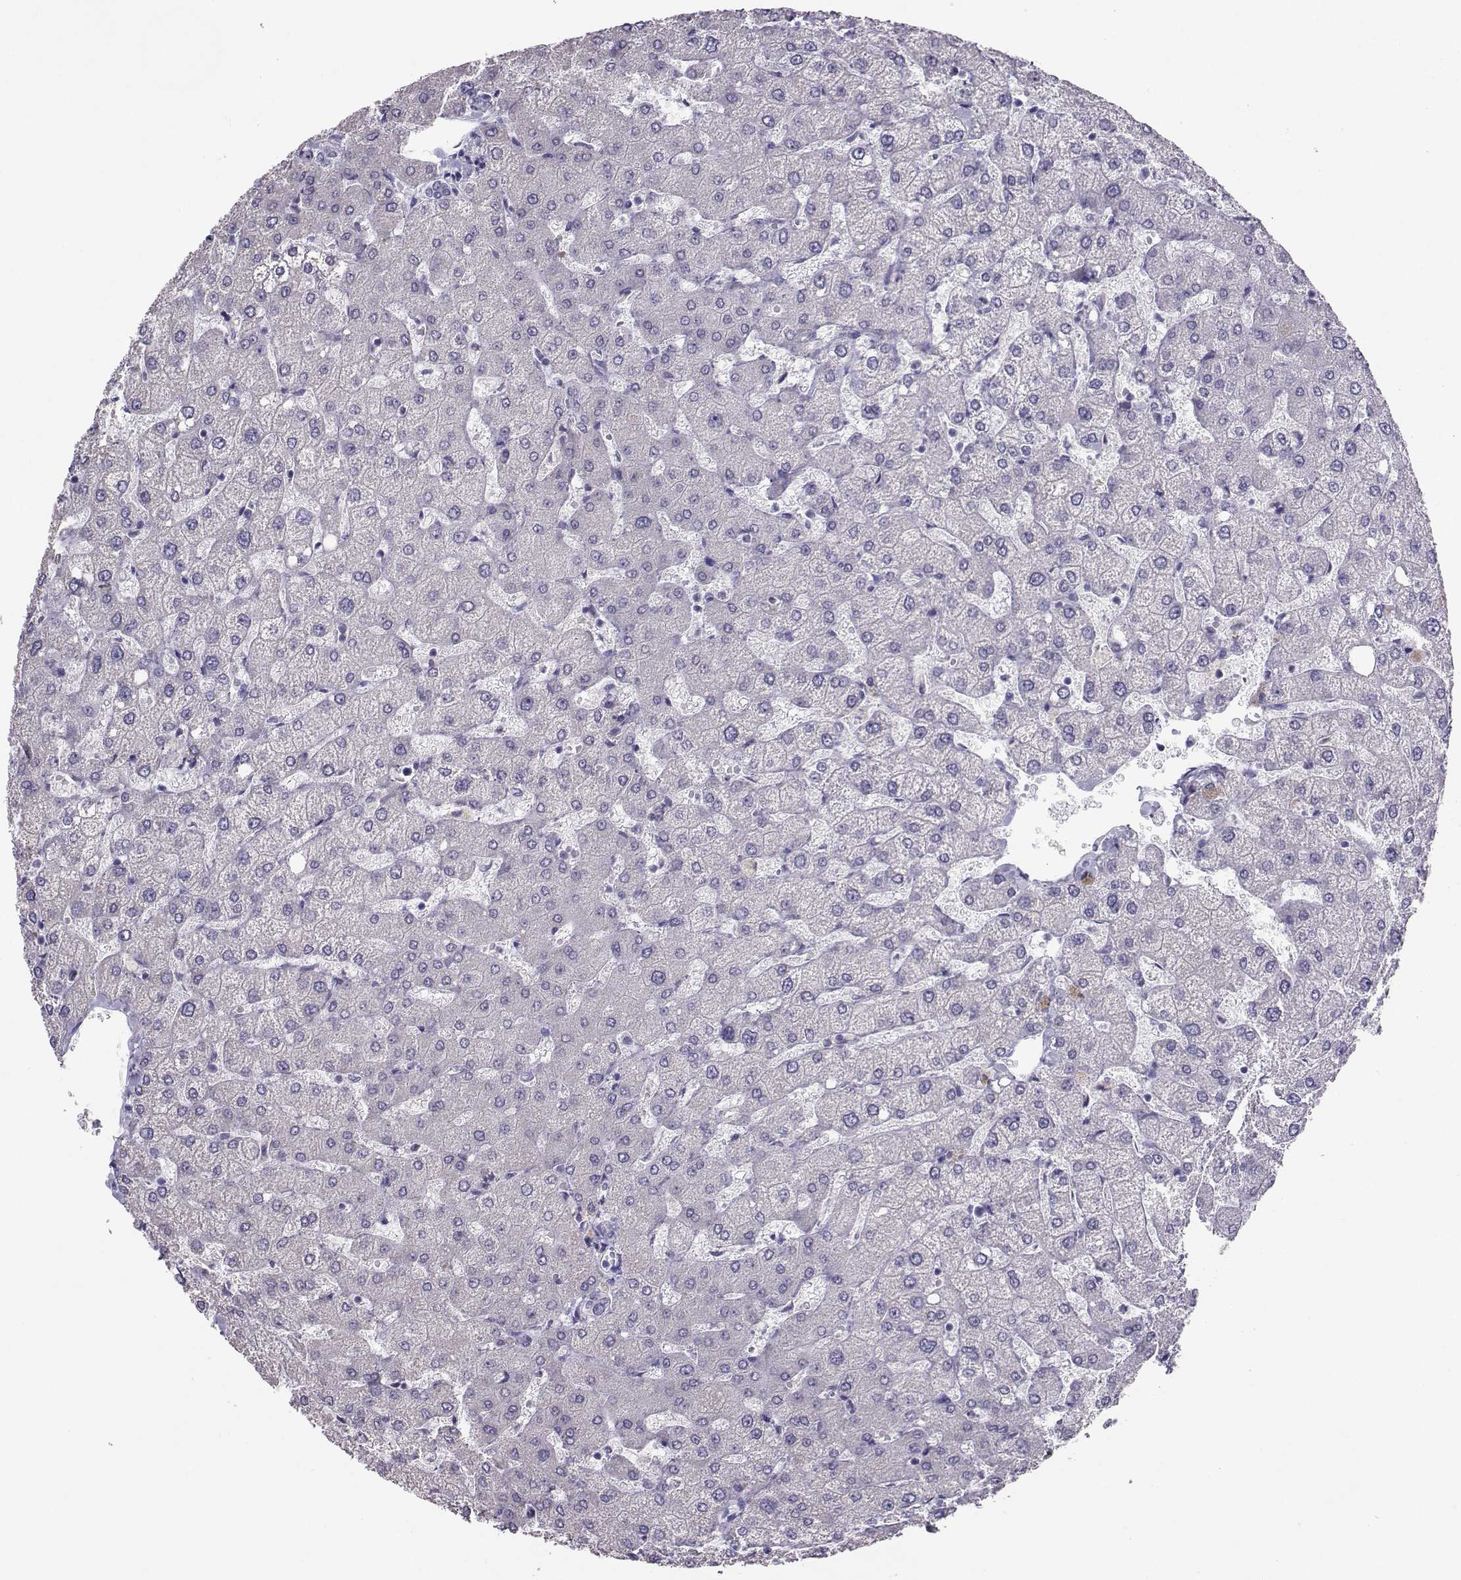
{"staining": {"intensity": "negative", "quantity": "none", "location": "none"}, "tissue": "liver", "cell_type": "Cholangiocytes", "image_type": "normal", "snomed": [{"axis": "morphology", "description": "Normal tissue, NOS"}, {"axis": "topography", "description": "Liver"}], "caption": "Unremarkable liver was stained to show a protein in brown. There is no significant expression in cholangiocytes.", "gene": "PGK1", "patient": {"sex": "female", "age": 54}}